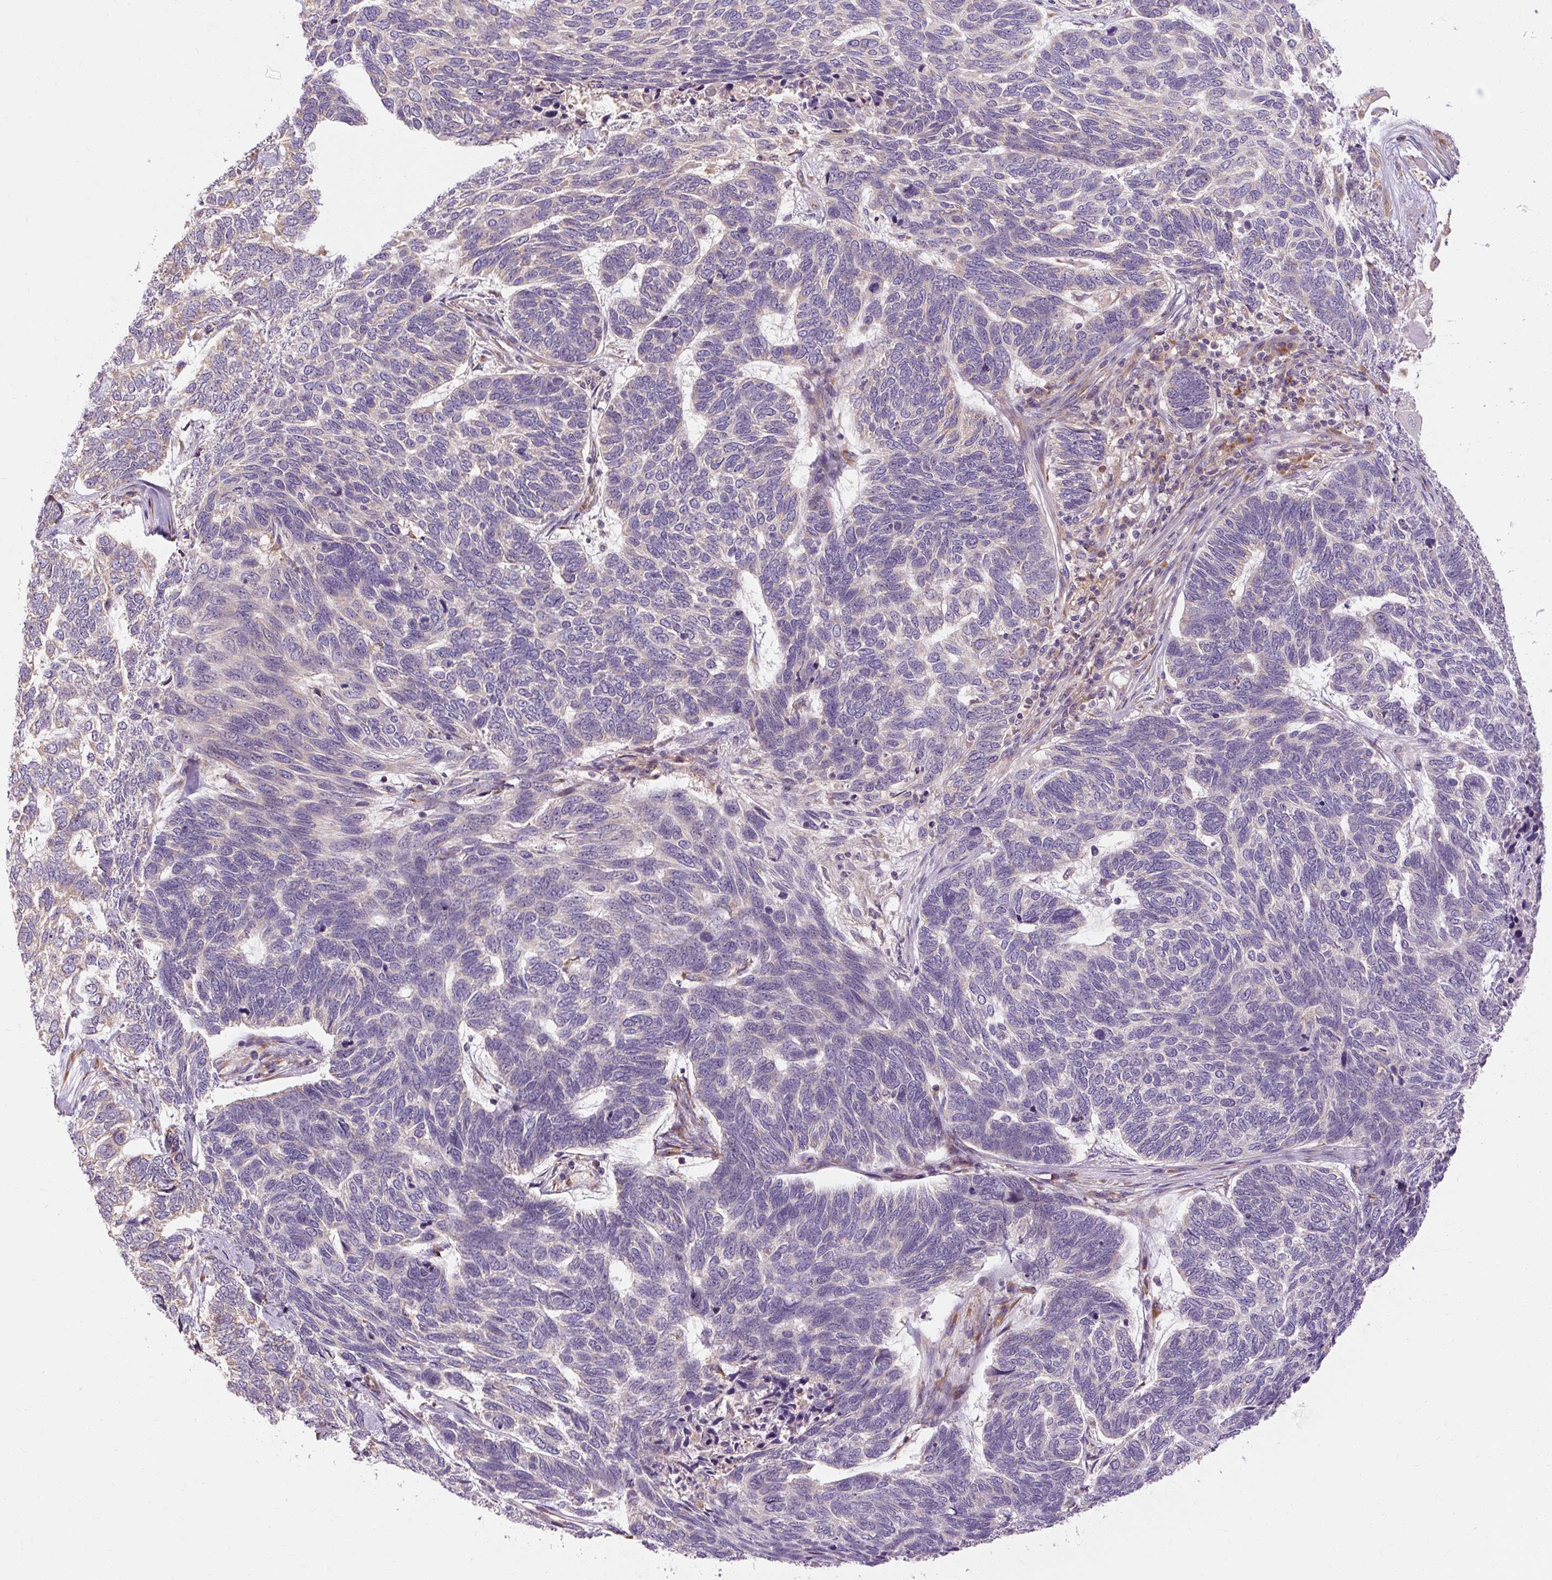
{"staining": {"intensity": "negative", "quantity": "none", "location": "none"}, "tissue": "skin cancer", "cell_type": "Tumor cells", "image_type": "cancer", "snomed": [{"axis": "morphology", "description": "Basal cell carcinoma"}, {"axis": "topography", "description": "Skin"}], "caption": "Human skin cancer (basal cell carcinoma) stained for a protein using immunohistochemistry (IHC) displays no positivity in tumor cells.", "gene": "PRSS48", "patient": {"sex": "female", "age": 65}}